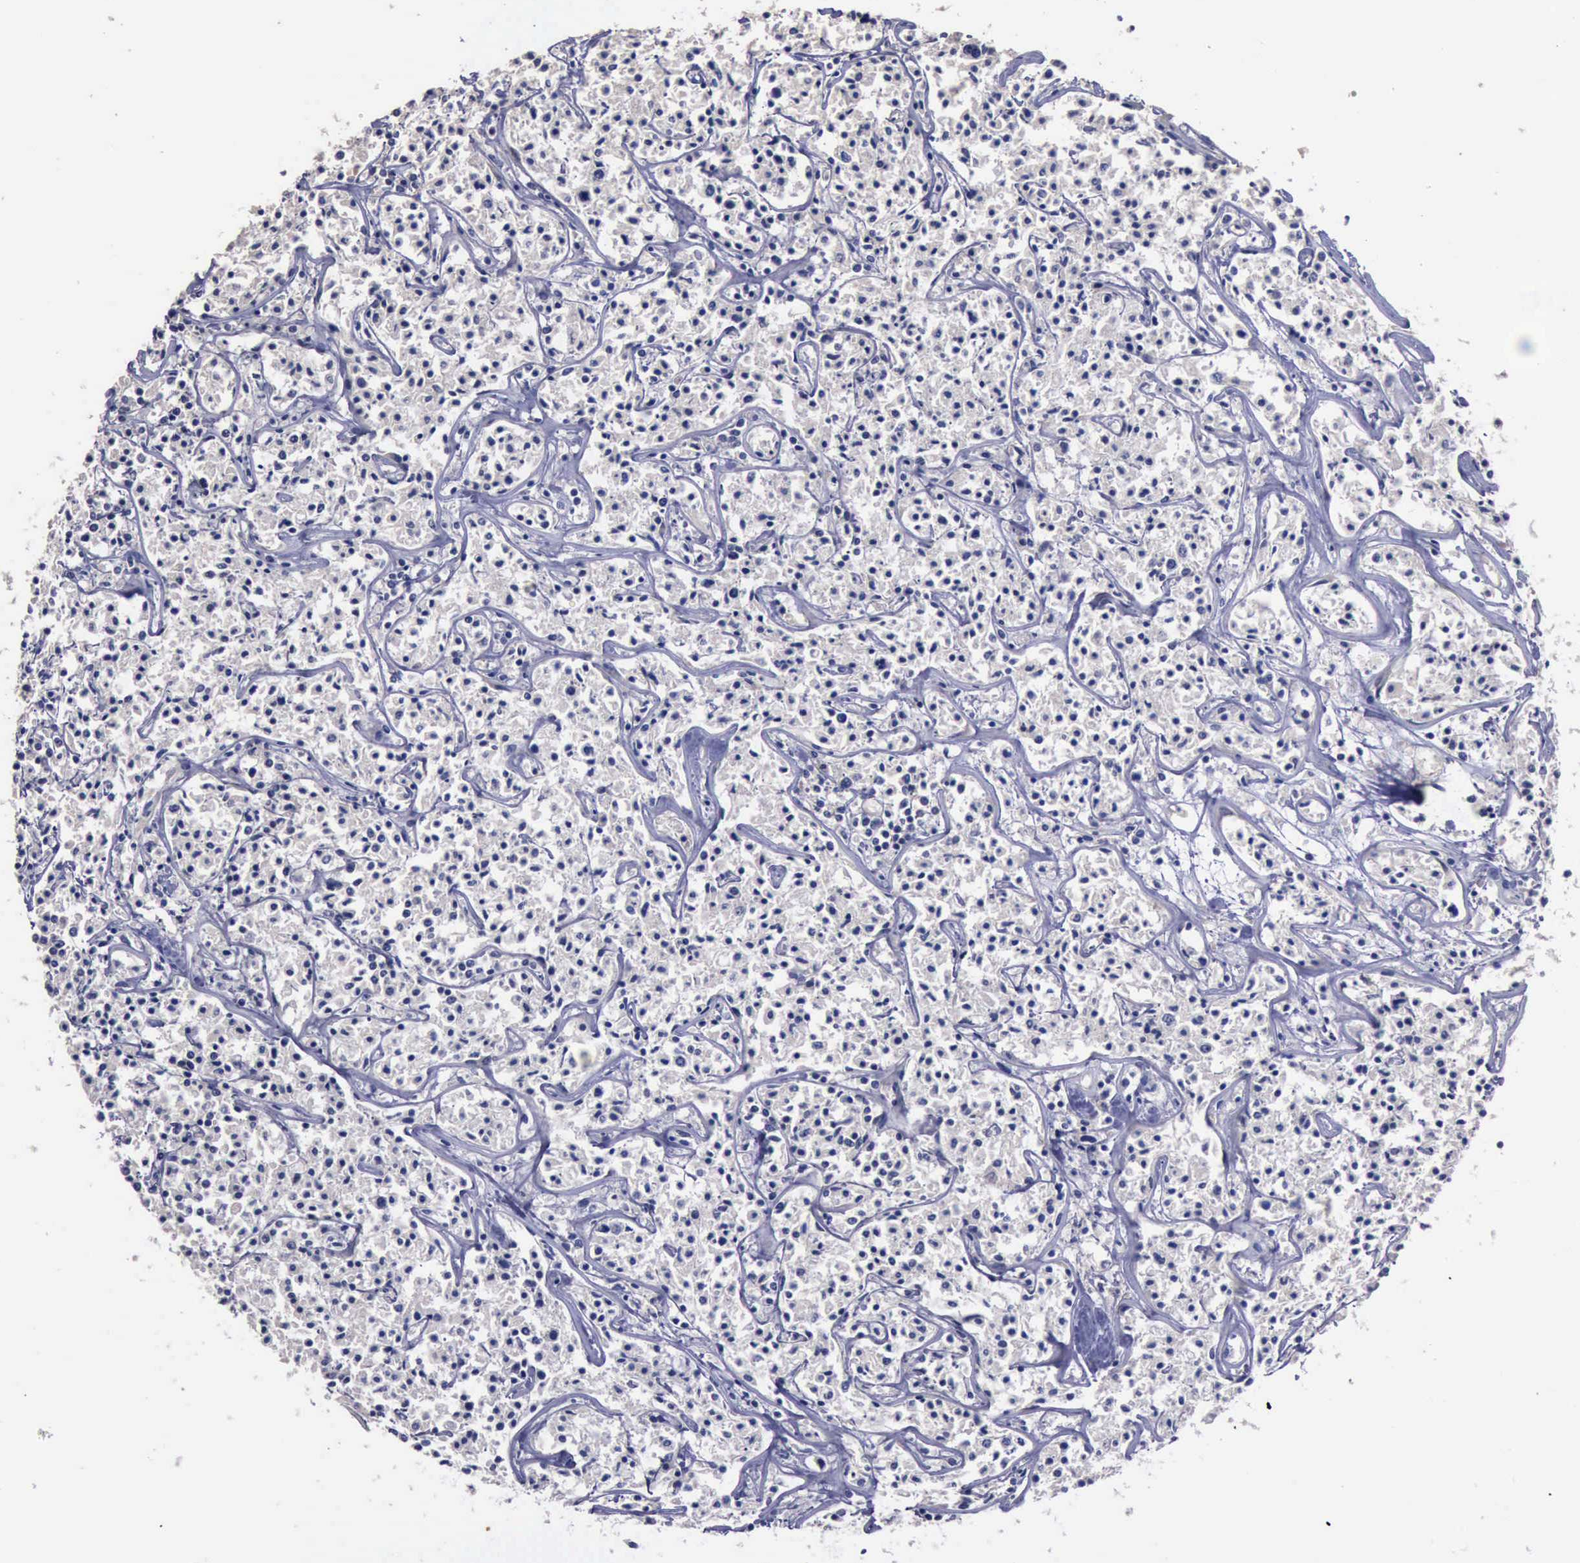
{"staining": {"intensity": "negative", "quantity": "none", "location": "none"}, "tissue": "lymphoma", "cell_type": "Tumor cells", "image_type": "cancer", "snomed": [{"axis": "morphology", "description": "Malignant lymphoma, non-Hodgkin's type, Low grade"}, {"axis": "topography", "description": "Small intestine"}], "caption": "This is an IHC micrograph of human lymphoma. There is no staining in tumor cells.", "gene": "CRKL", "patient": {"sex": "female", "age": 59}}